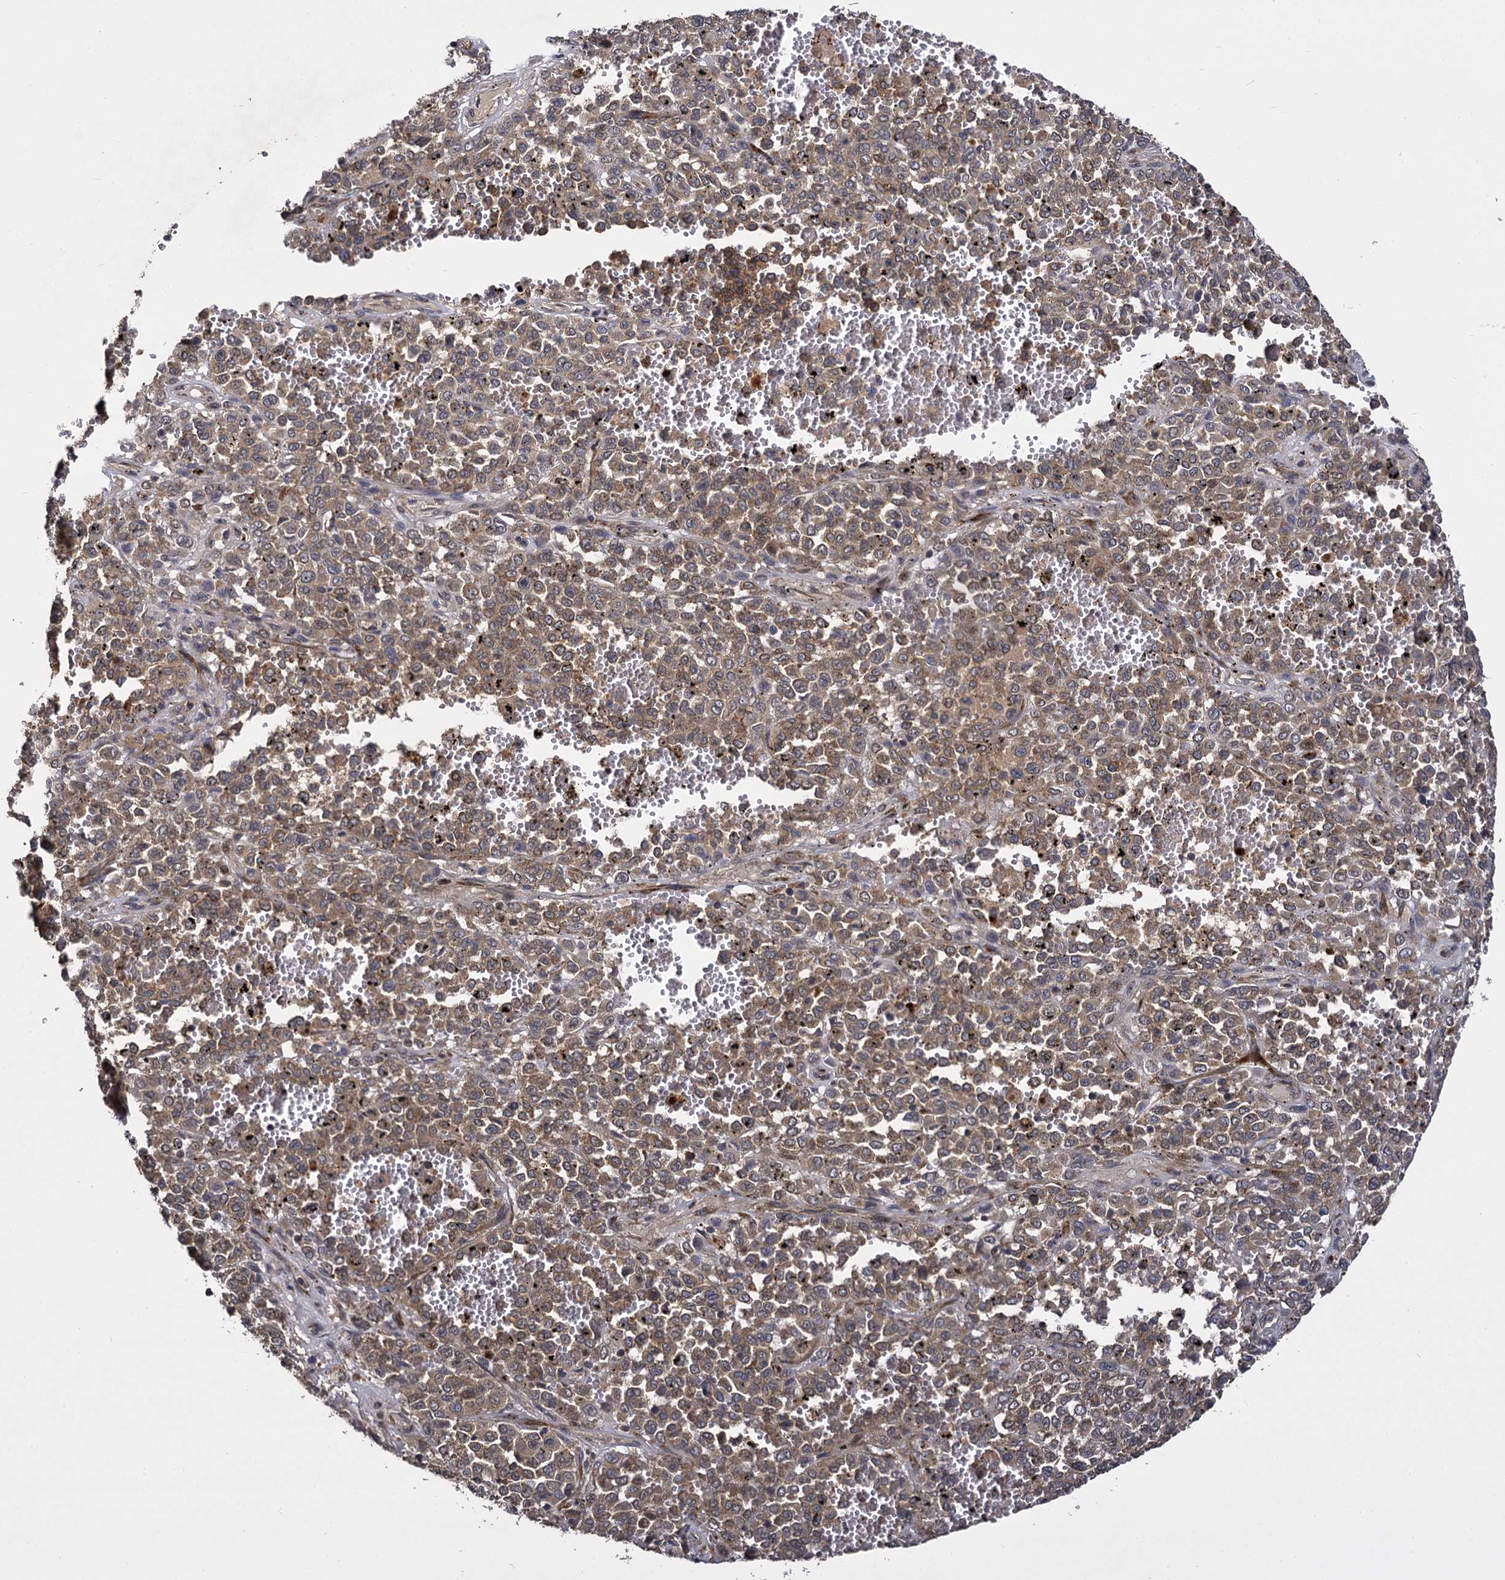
{"staining": {"intensity": "weak", "quantity": ">75%", "location": "cytoplasmic/membranous"}, "tissue": "melanoma", "cell_type": "Tumor cells", "image_type": "cancer", "snomed": [{"axis": "morphology", "description": "Malignant melanoma, Metastatic site"}, {"axis": "topography", "description": "Pancreas"}], "caption": "This photomicrograph shows IHC staining of malignant melanoma (metastatic site), with low weak cytoplasmic/membranous expression in about >75% of tumor cells.", "gene": "INPPL1", "patient": {"sex": "female", "age": 30}}